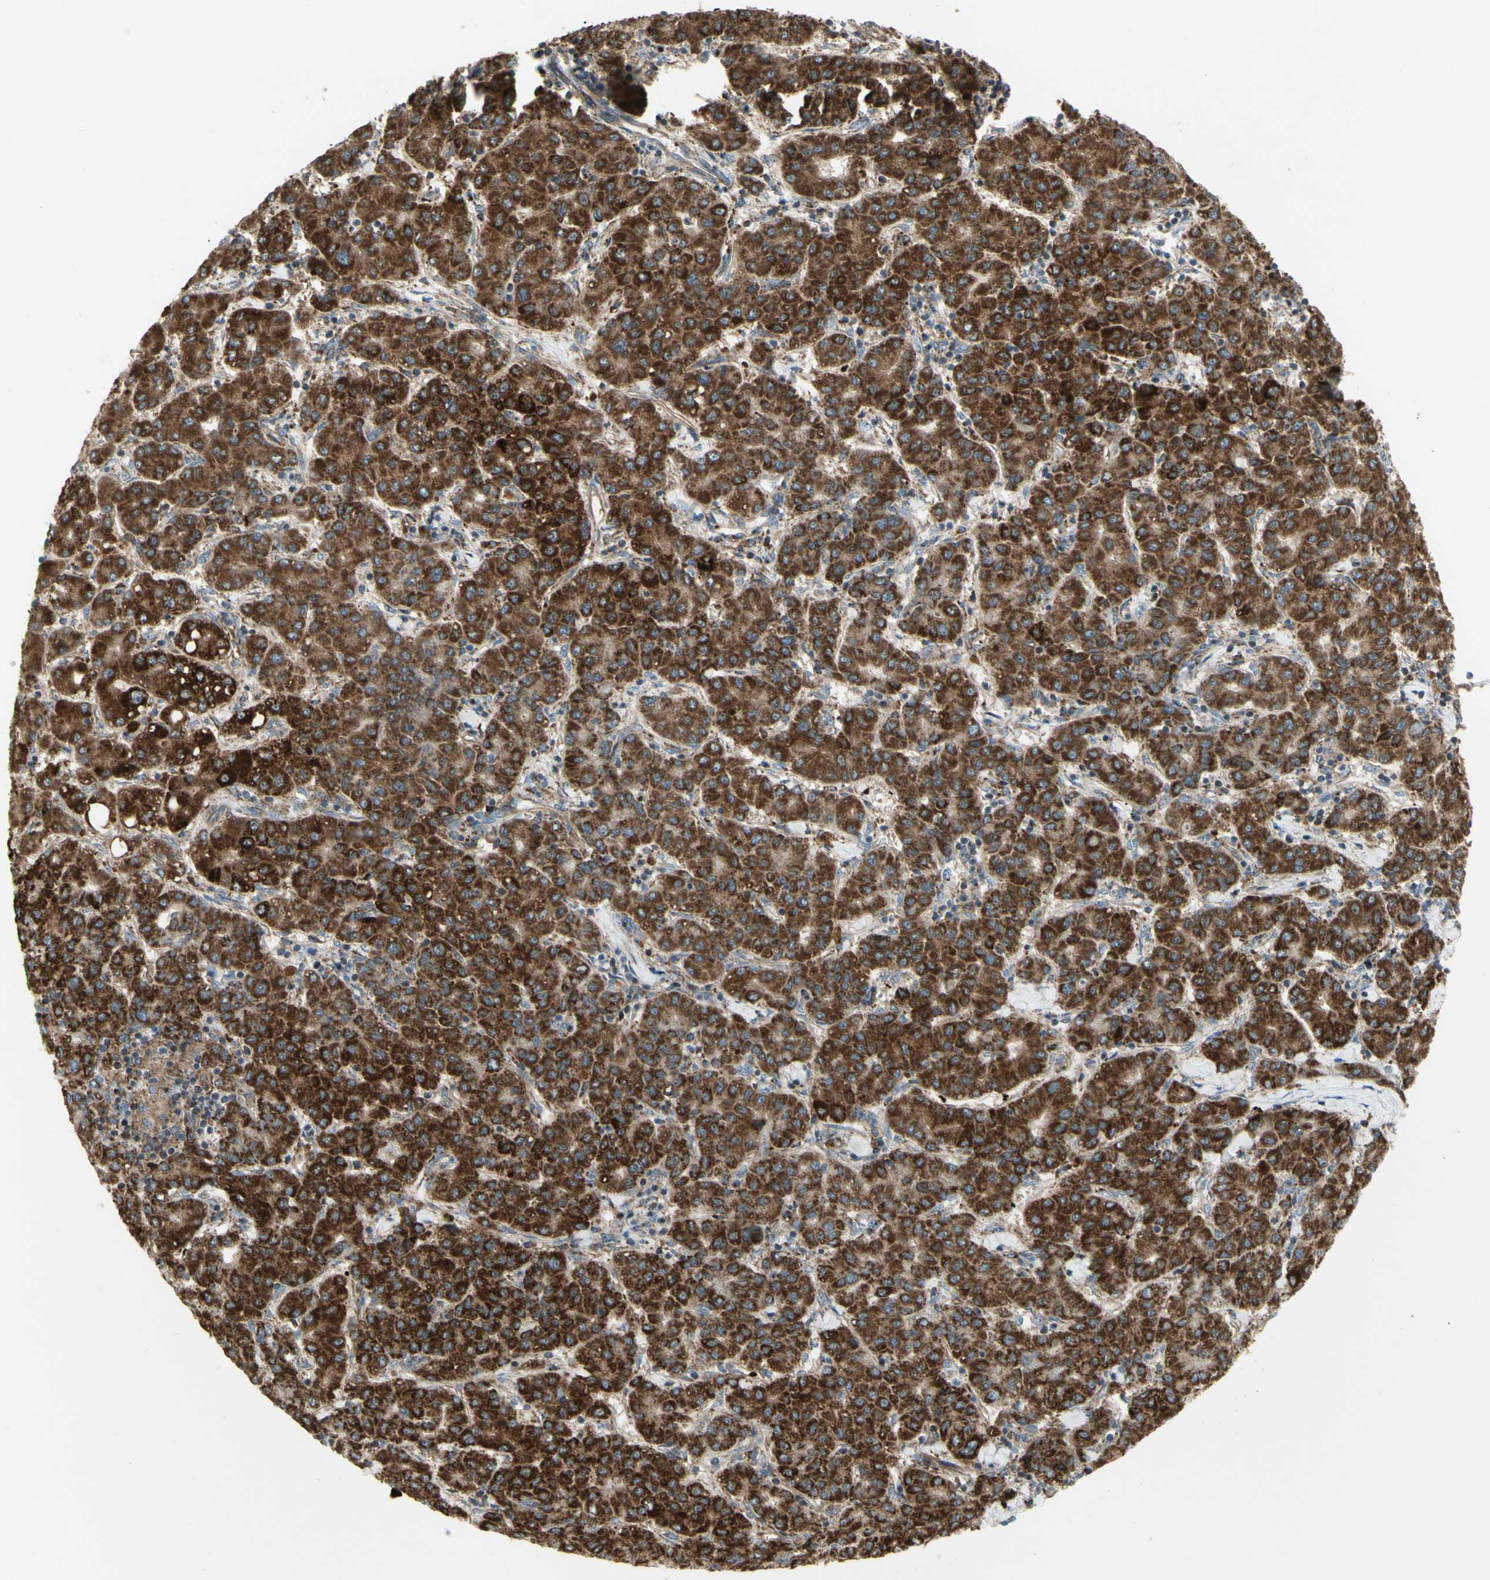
{"staining": {"intensity": "strong", "quantity": ">75%", "location": "cytoplasmic/membranous"}, "tissue": "liver cancer", "cell_type": "Tumor cells", "image_type": "cancer", "snomed": [{"axis": "morphology", "description": "Carcinoma, Hepatocellular, NOS"}, {"axis": "topography", "description": "Liver"}], "caption": "A brown stain shows strong cytoplasmic/membranous positivity of a protein in human liver cancer (hepatocellular carcinoma) tumor cells. (IHC, brightfield microscopy, high magnification).", "gene": "CYB5R1", "patient": {"sex": "male", "age": 65}}